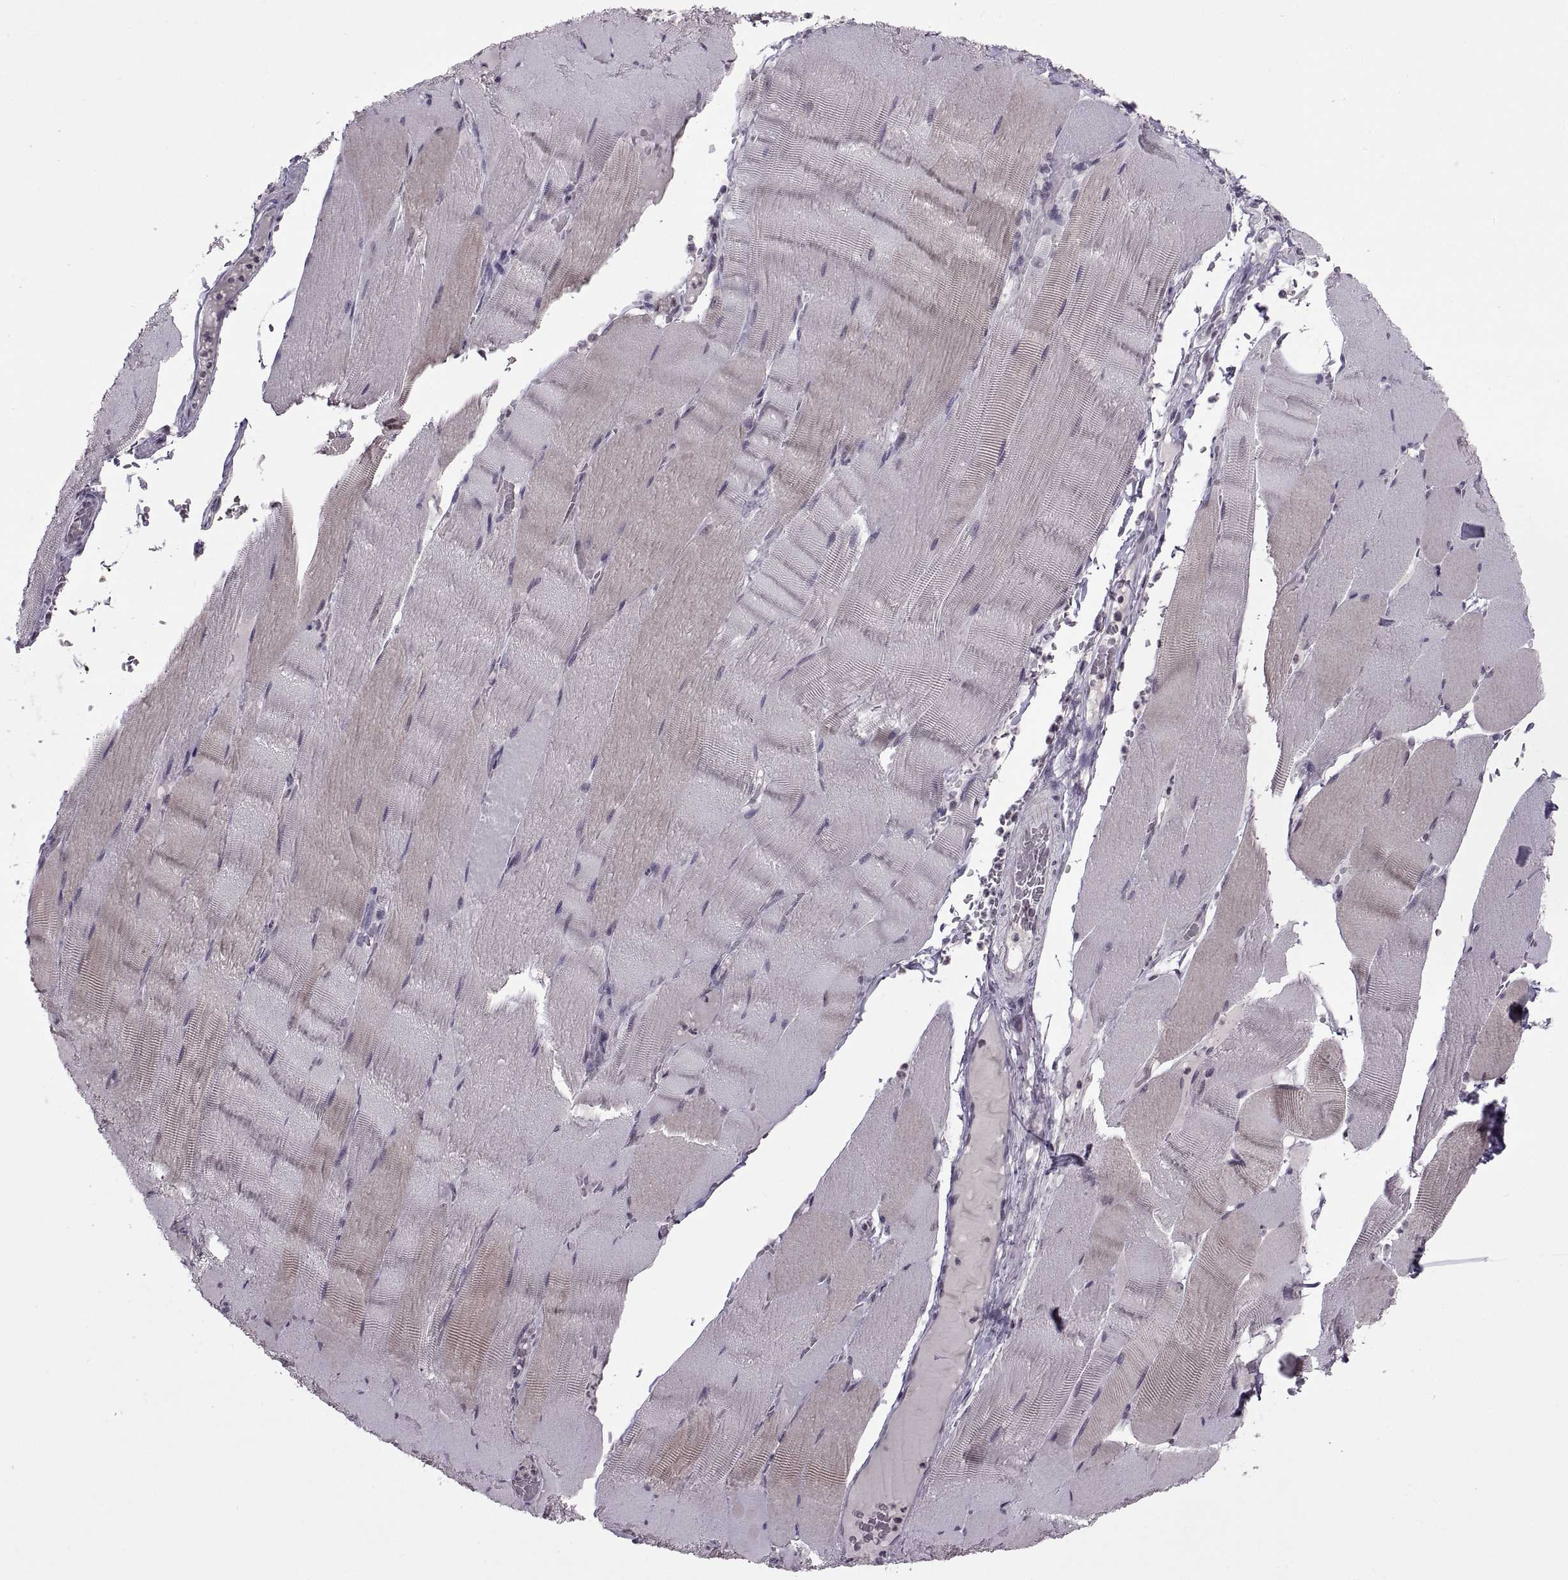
{"staining": {"intensity": "weak", "quantity": "<25%", "location": "cytoplasmic/membranous"}, "tissue": "skeletal muscle", "cell_type": "Myocytes", "image_type": "normal", "snomed": [{"axis": "morphology", "description": "Normal tissue, NOS"}, {"axis": "topography", "description": "Skeletal muscle"}], "caption": "High power microscopy photomicrograph of an immunohistochemistry photomicrograph of normal skeletal muscle, revealing no significant expression in myocytes. (DAB (3,3'-diaminobenzidine) IHC visualized using brightfield microscopy, high magnification).", "gene": "OTP", "patient": {"sex": "male", "age": 56}}